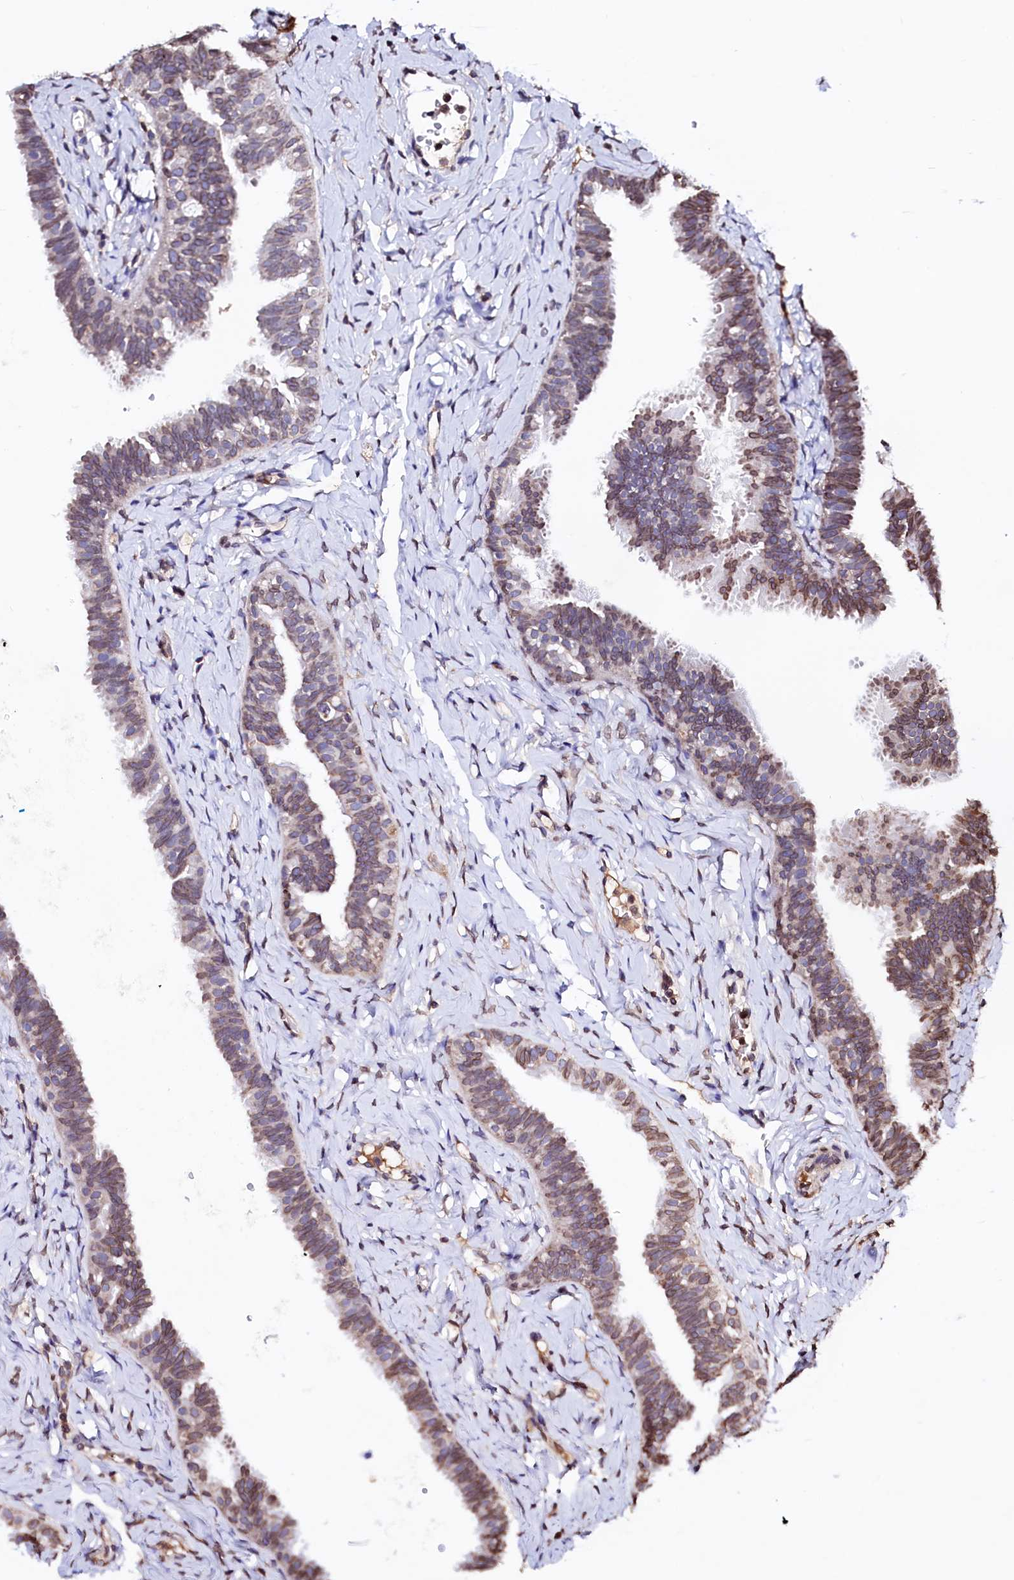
{"staining": {"intensity": "weak", "quantity": ">75%", "location": "cytoplasmic/membranous"}, "tissue": "fallopian tube", "cell_type": "Glandular cells", "image_type": "normal", "snomed": [{"axis": "morphology", "description": "Normal tissue, NOS"}, {"axis": "topography", "description": "Fallopian tube"}], "caption": "Benign fallopian tube demonstrates weak cytoplasmic/membranous staining in approximately >75% of glandular cells The staining was performed using DAB (3,3'-diaminobenzidine) to visualize the protein expression in brown, while the nuclei were stained in blue with hematoxylin (Magnification: 20x)..", "gene": "HAND1", "patient": {"sex": "female", "age": 65}}